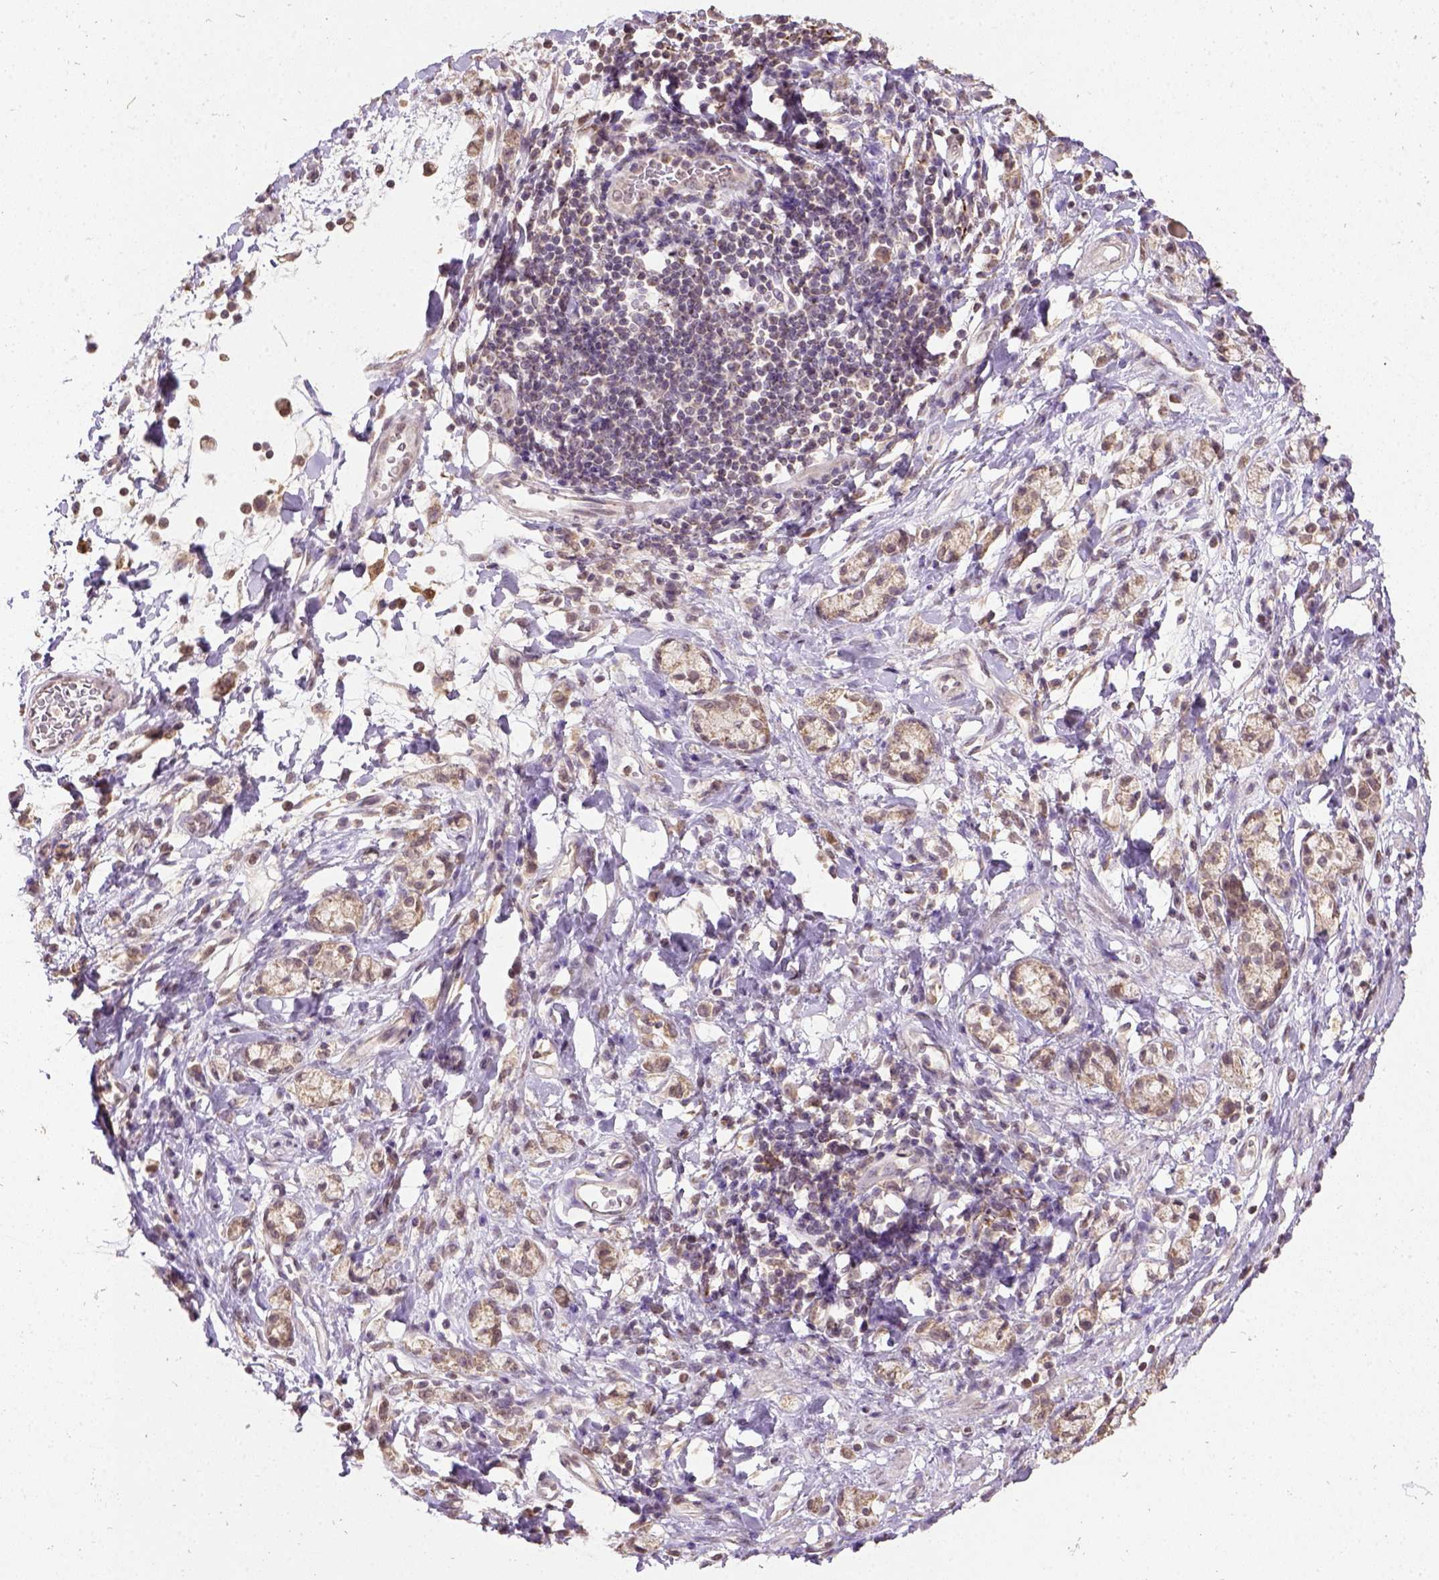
{"staining": {"intensity": "weak", "quantity": ">75%", "location": "cytoplasmic/membranous"}, "tissue": "stomach cancer", "cell_type": "Tumor cells", "image_type": "cancer", "snomed": [{"axis": "morphology", "description": "Adenocarcinoma, NOS"}, {"axis": "topography", "description": "Stomach"}], "caption": "A micrograph of stomach cancer stained for a protein exhibits weak cytoplasmic/membranous brown staining in tumor cells.", "gene": "NUDT10", "patient": {"sex": "male", "age": 58}}